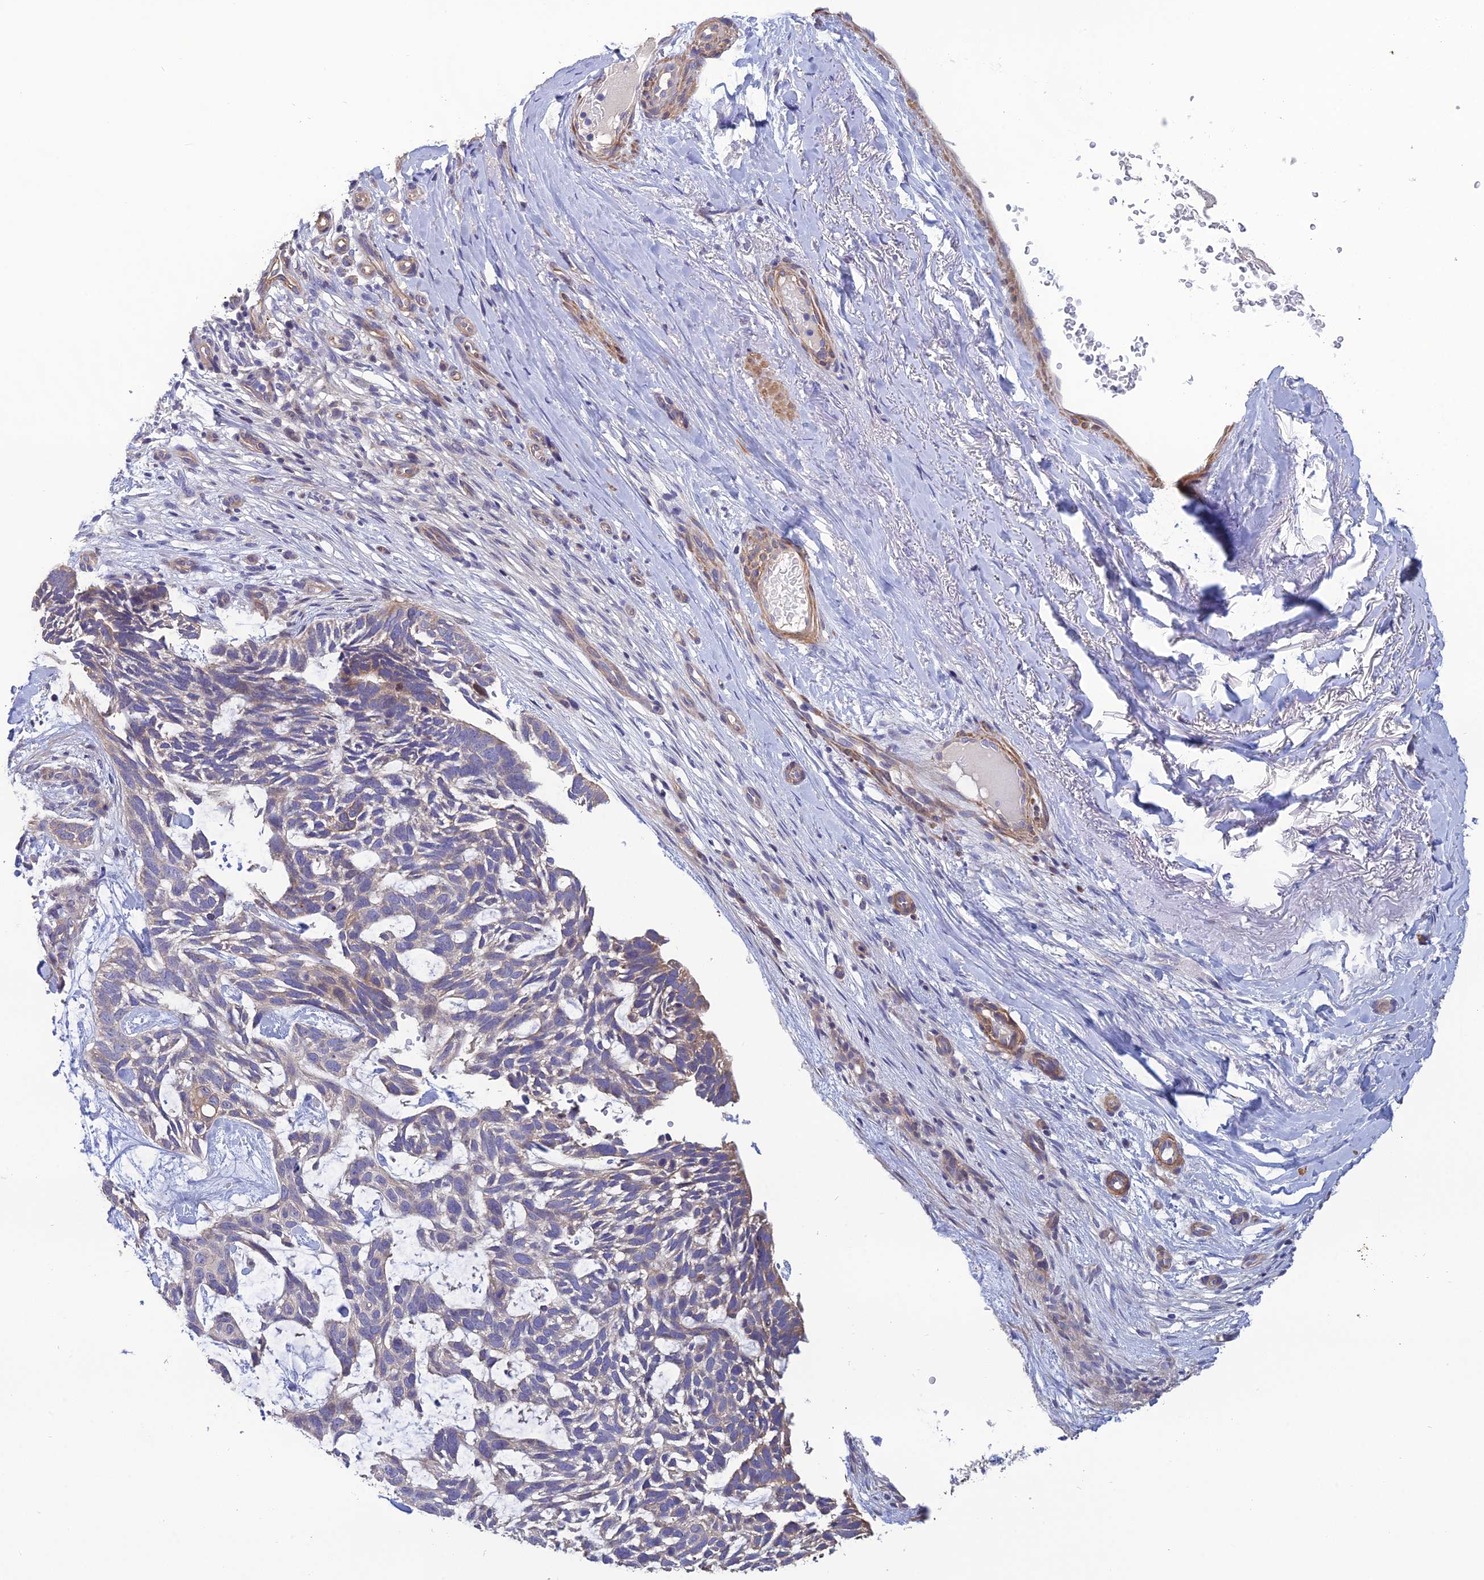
{"staining": {"intensity": "weak", "quantity": "25%-75%", "location": "cytoplasmic/membranous"}, "tissue": "skin cancer", "cell_type": "Tumor cells", "image_type": "cancer", "snomed": [{"axis": "morphology", "description": "Basal cell carcinoma"}, {"axis": "topography", "description": "Skin"}], "caption": "There is low levels of weak cytoplasmic/membranous positivity in tumor cells of skin basal cell carcinoma, as demonstrated by immunohistochemical staining (brown color).", "gene": "LZTS2", "patient": {"sex": "male", "age": 88}}